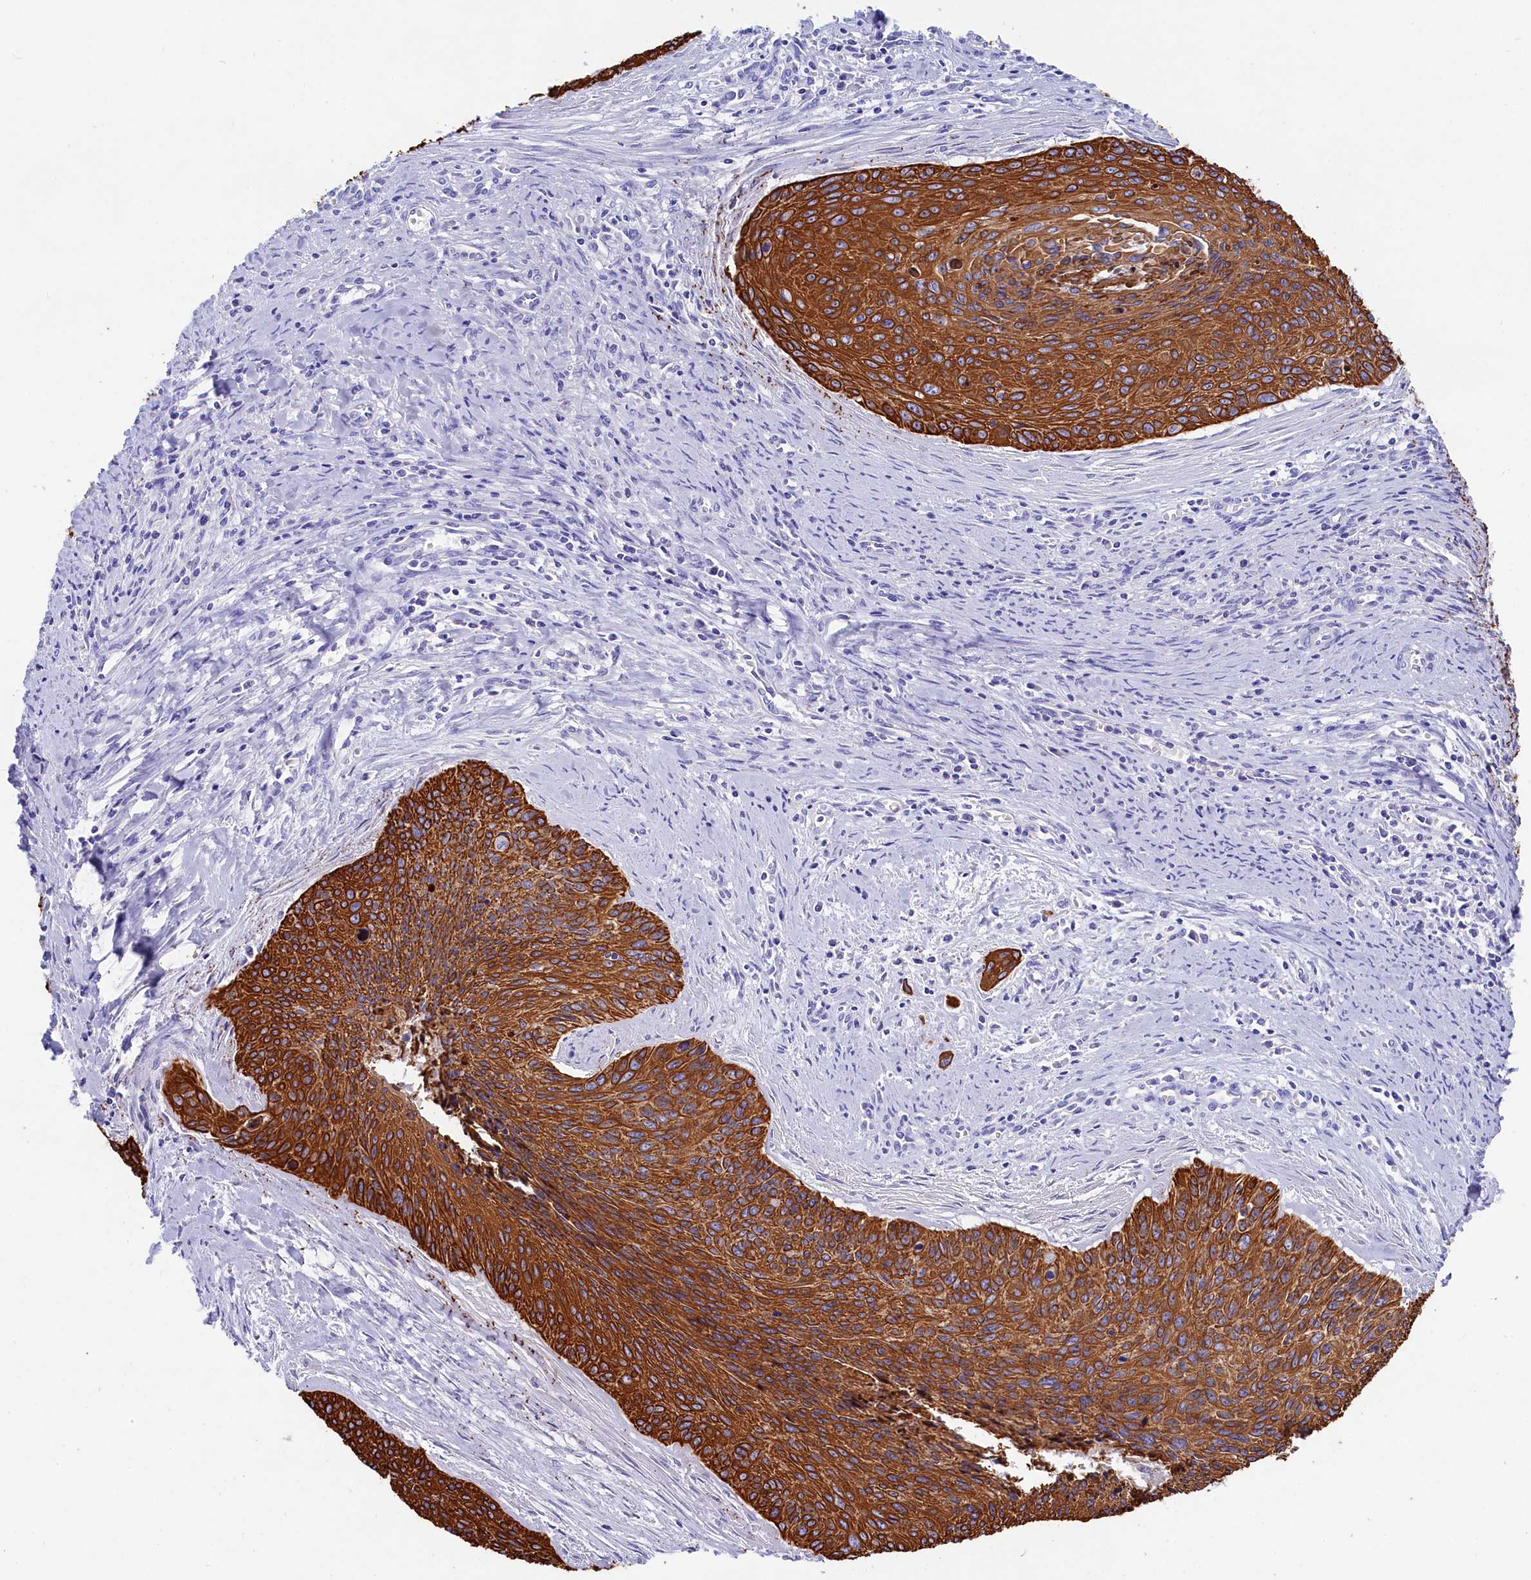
{"staining": {"intensity": "strong", "quantity": ">75%", "location": "cytoplasmic/membranous"}, "tissue": "cervical cancer", "cell_type": "Tumor cells", "image_type": "cancer", "snomed": [{"axis": "morphology", "description": "Squamous cell carcinoma, NOS"}, {"axis": "topography", "description": "Cervix"}], "caption": "A high amount of strong cytoplasmic/membranous expression is appreciated in about >75% of tumor cells in cervical cancer (squamous cell carcinoma) tissue. The protein of interest is shown in brown color, while the nuclei are stained blue.", "gene": "SULT2A1", "patient": {"sex": "female", "age": 55}}